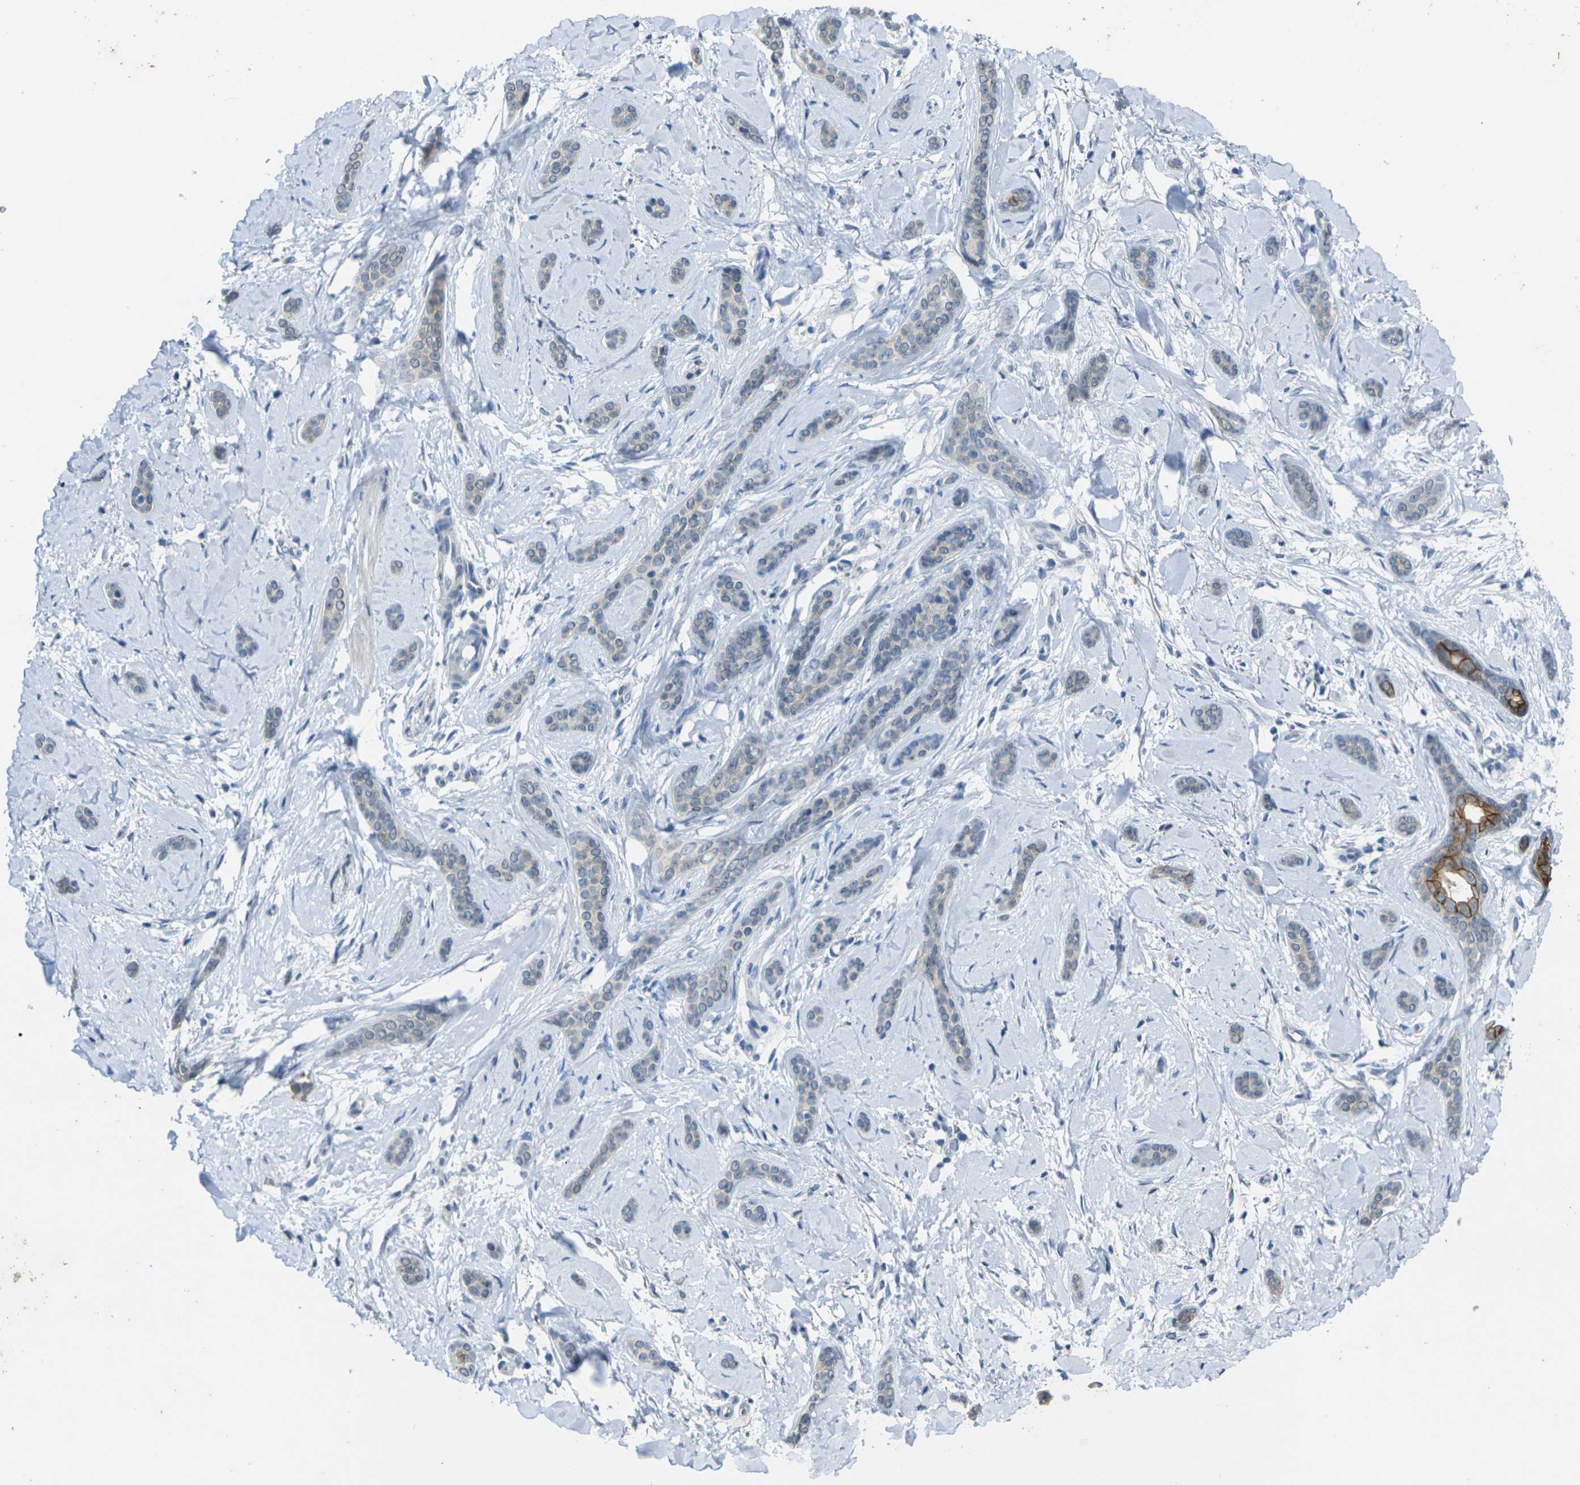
{"staining": {"intensity": "weak", "quantity": "25%-75%", "location": "cytoplasmic/membranous"}, "tissue": "skin cancer", "cell_type": "Tumor cells", "image_type": "cancer", "snomed": [{"axis": "morphology", "description": "Basal cell carcinoma"}, {"axis": "morphology", "description": "Adnexal tumor, benign"}, {"axis": "topography", "description": "Skin"}], "caption": "Immunohistochemical staining of skin benign adnexal tumor exhibits weak cytoplasmic/membranous protein expression in approximately 25%-75% of tumor cells.", "gene": "SPTBN2", "patient": {"sex": "female", "age": 42}}